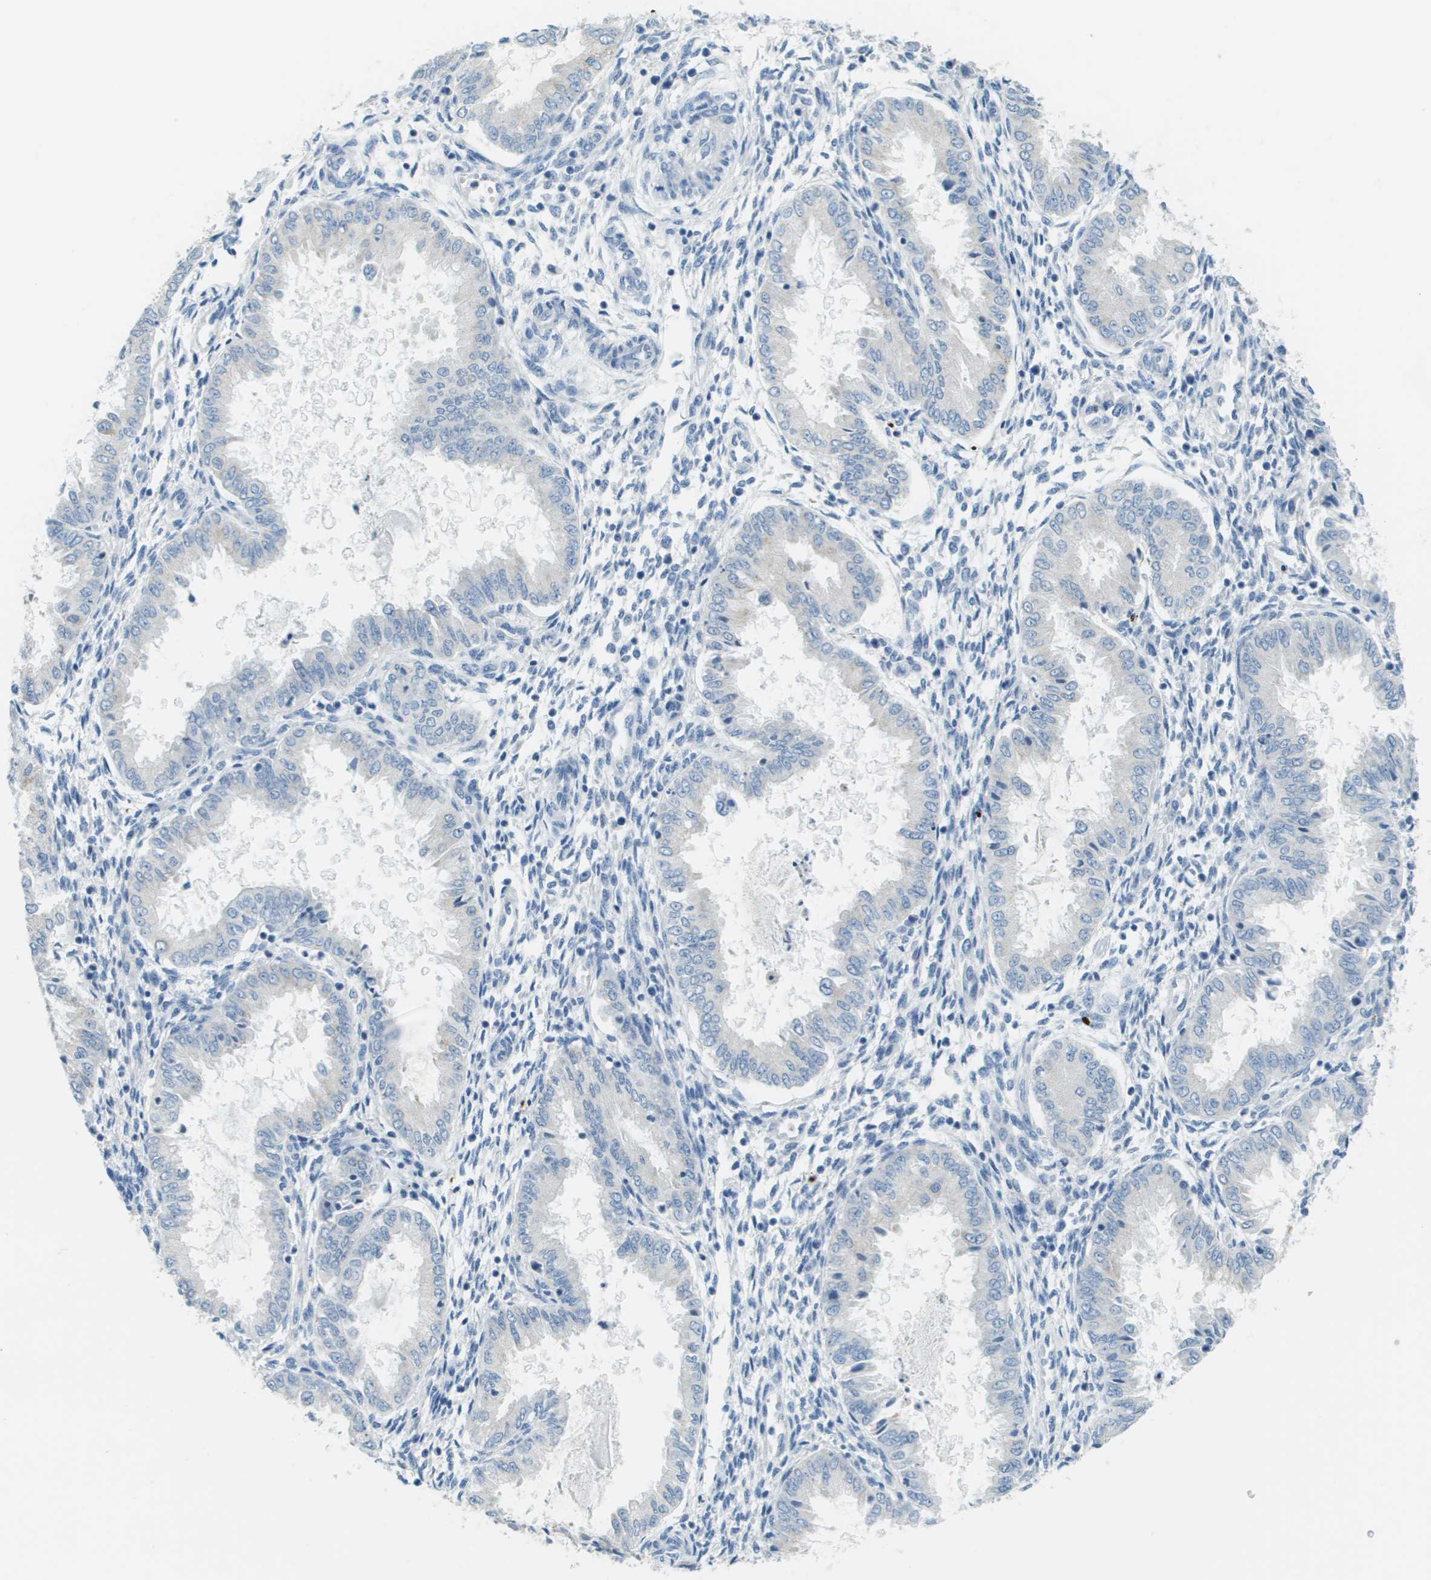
{"staining": {"intensity": "negative", "quantity": "none", "location": "none"}, "tissue": "endometrium", "cell_type": "Cells in endometrial stroma", "image_type": "normal", "snomed": [{"axis": "morphology", "description": "Normal tissue, NOS"}, {"axis": "topography", "description": "Endometrium"}], "caption": "Immunohistochemistry (IHC) image of unremarkable endometrium stained for a protein (brown), which demonstrates no staining in cells in endometrial stroma.", "gene": "PTGDR2", "patient": {"sex": "female", "age": 33}}